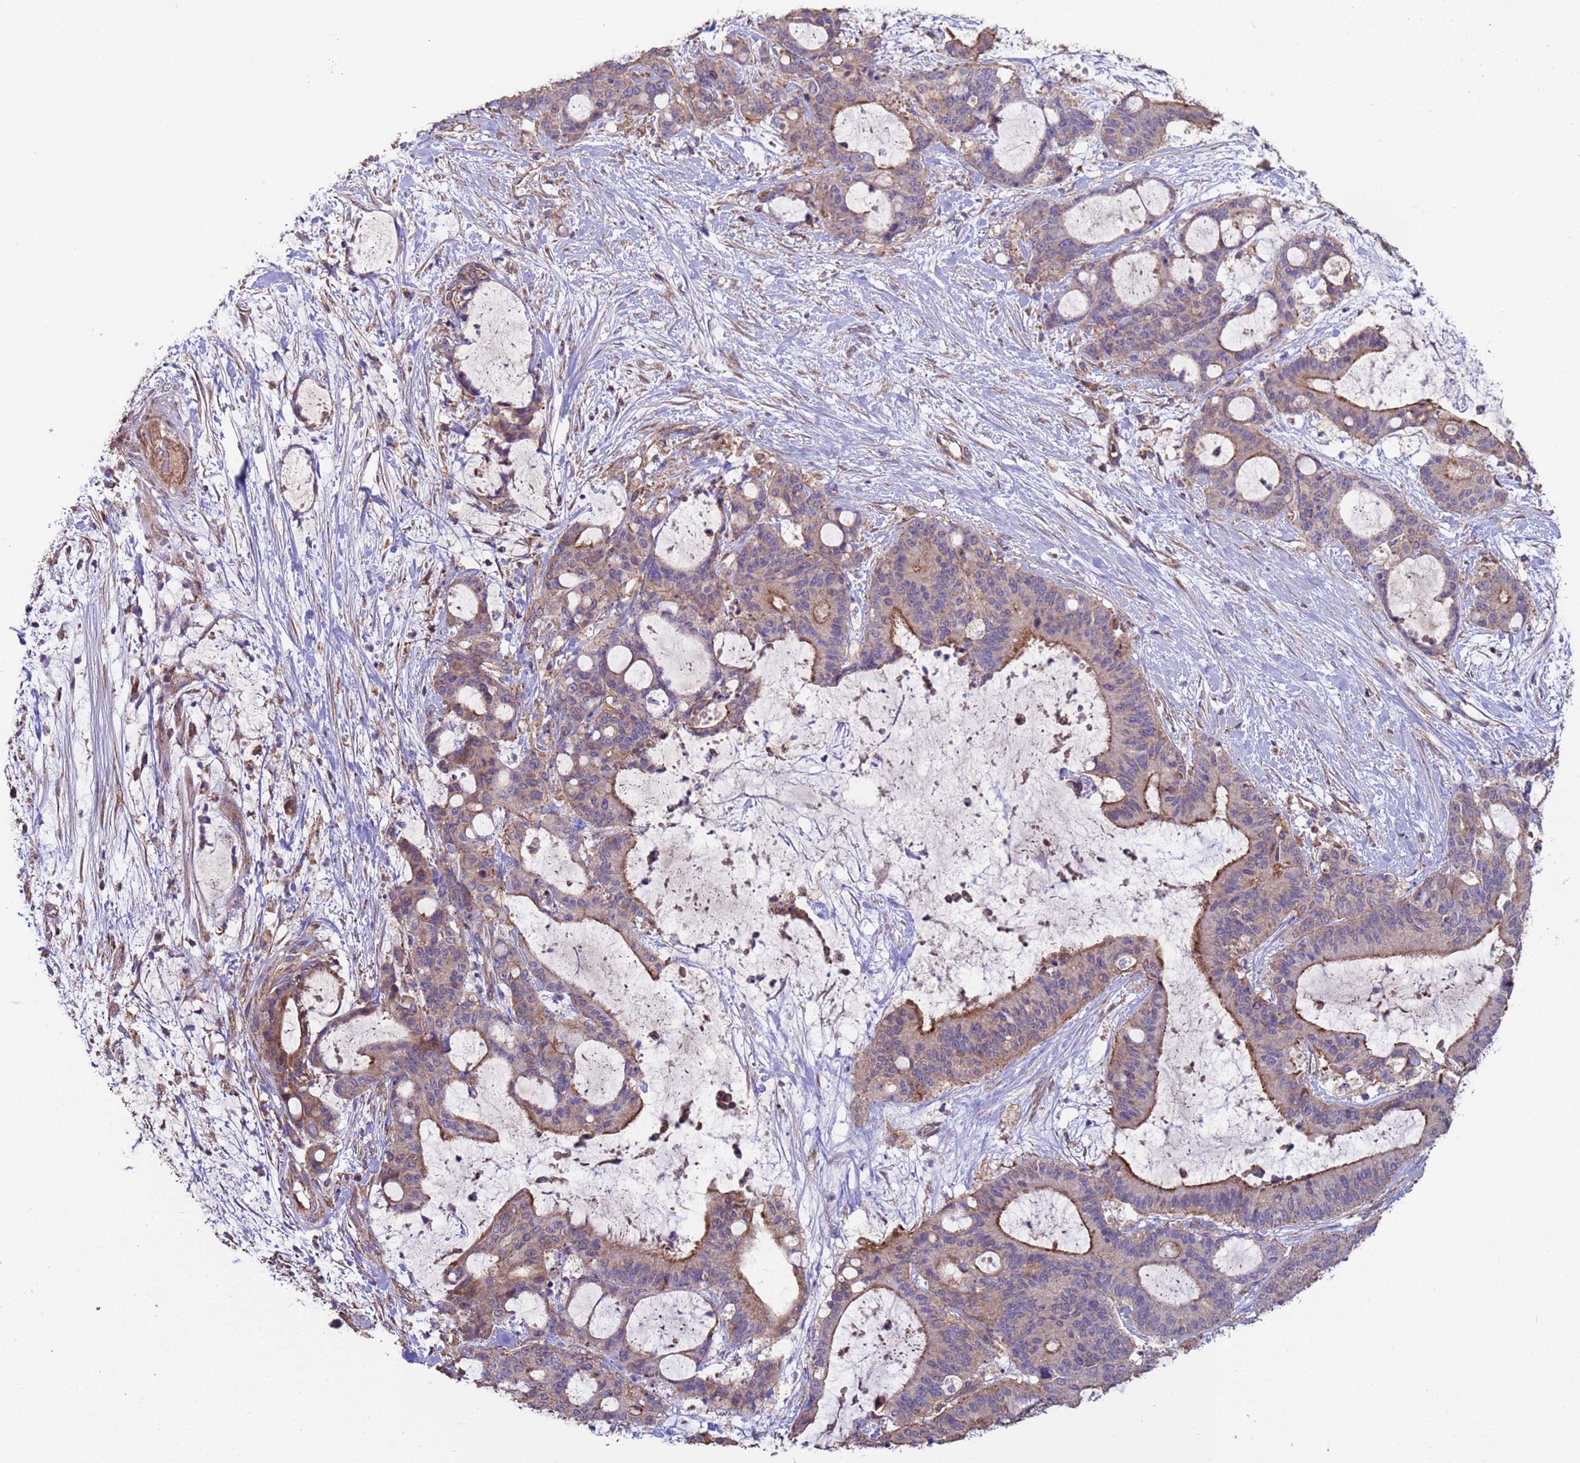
{"staining": {"intensity": "moderate", "quantity": "<25%", "location": "cytoplasmic/membranous"}, "tissue": "liver cancer", "cell_type": "Tumor cells", "image_type": "cancer", "snomed": [{"axis": "morphology", "description": "Normal tissue, NOS"}, {"axis": "morphology", "description": "Cholangiocarcinoma"}, {"axis": "topography", "description": "Liver"}, {"axis": "topography", "description": "Peripheral nerve tissue"}], "caption": "Cholangiocarcinoma (liver) stained with a brown dye demonstrates moderate cytoplasmic/membranous positive positivity in about <25% of tumor cells.", "gene": "EEF1AKMT1", "patient": {"sex": "female", "age": 73}}